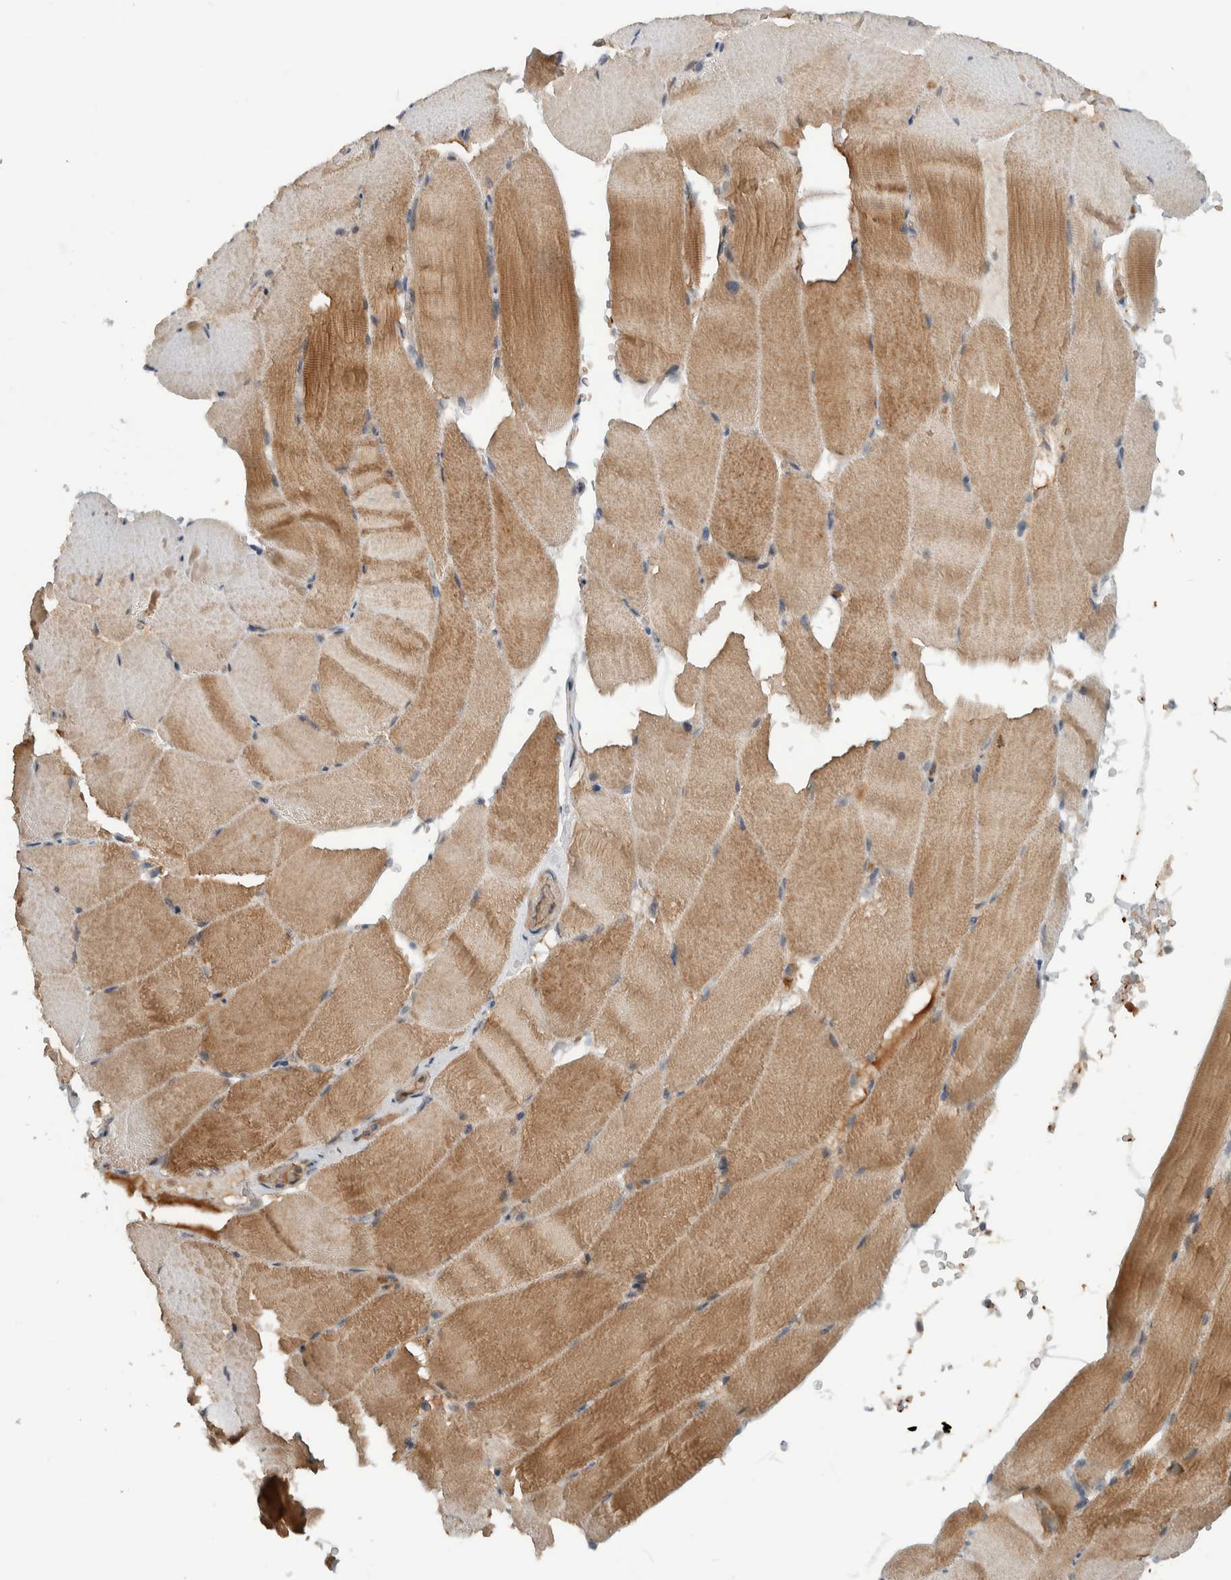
{"staining": {"intensity": "moderate", "quantity": ">75%", "location": "cytoplasmic/membranous"}, "tissue": "skeletal muscle", "cell_type": "Myocytes", "image_type": "normal", "snomed": [{"axis": "morphology", "description": "Normal tissue, NOS"}, {"axis": "topography", "description": "Skeletal muscle"}, {"axis": "topography", "description": "Parathyroid gland"}], "caption": "Immunohistochemical staining of benign skeletal muscle reveals >75% levels of moderate cytoplasmic/membranous protein expression in approximately >75% of myocytes. Immunohistochemistry (ihc) stains the protein in brown and the nuclei are stained blue.", "gene": "ARMC7", "patient": {"sex": "female", "age": 37}}